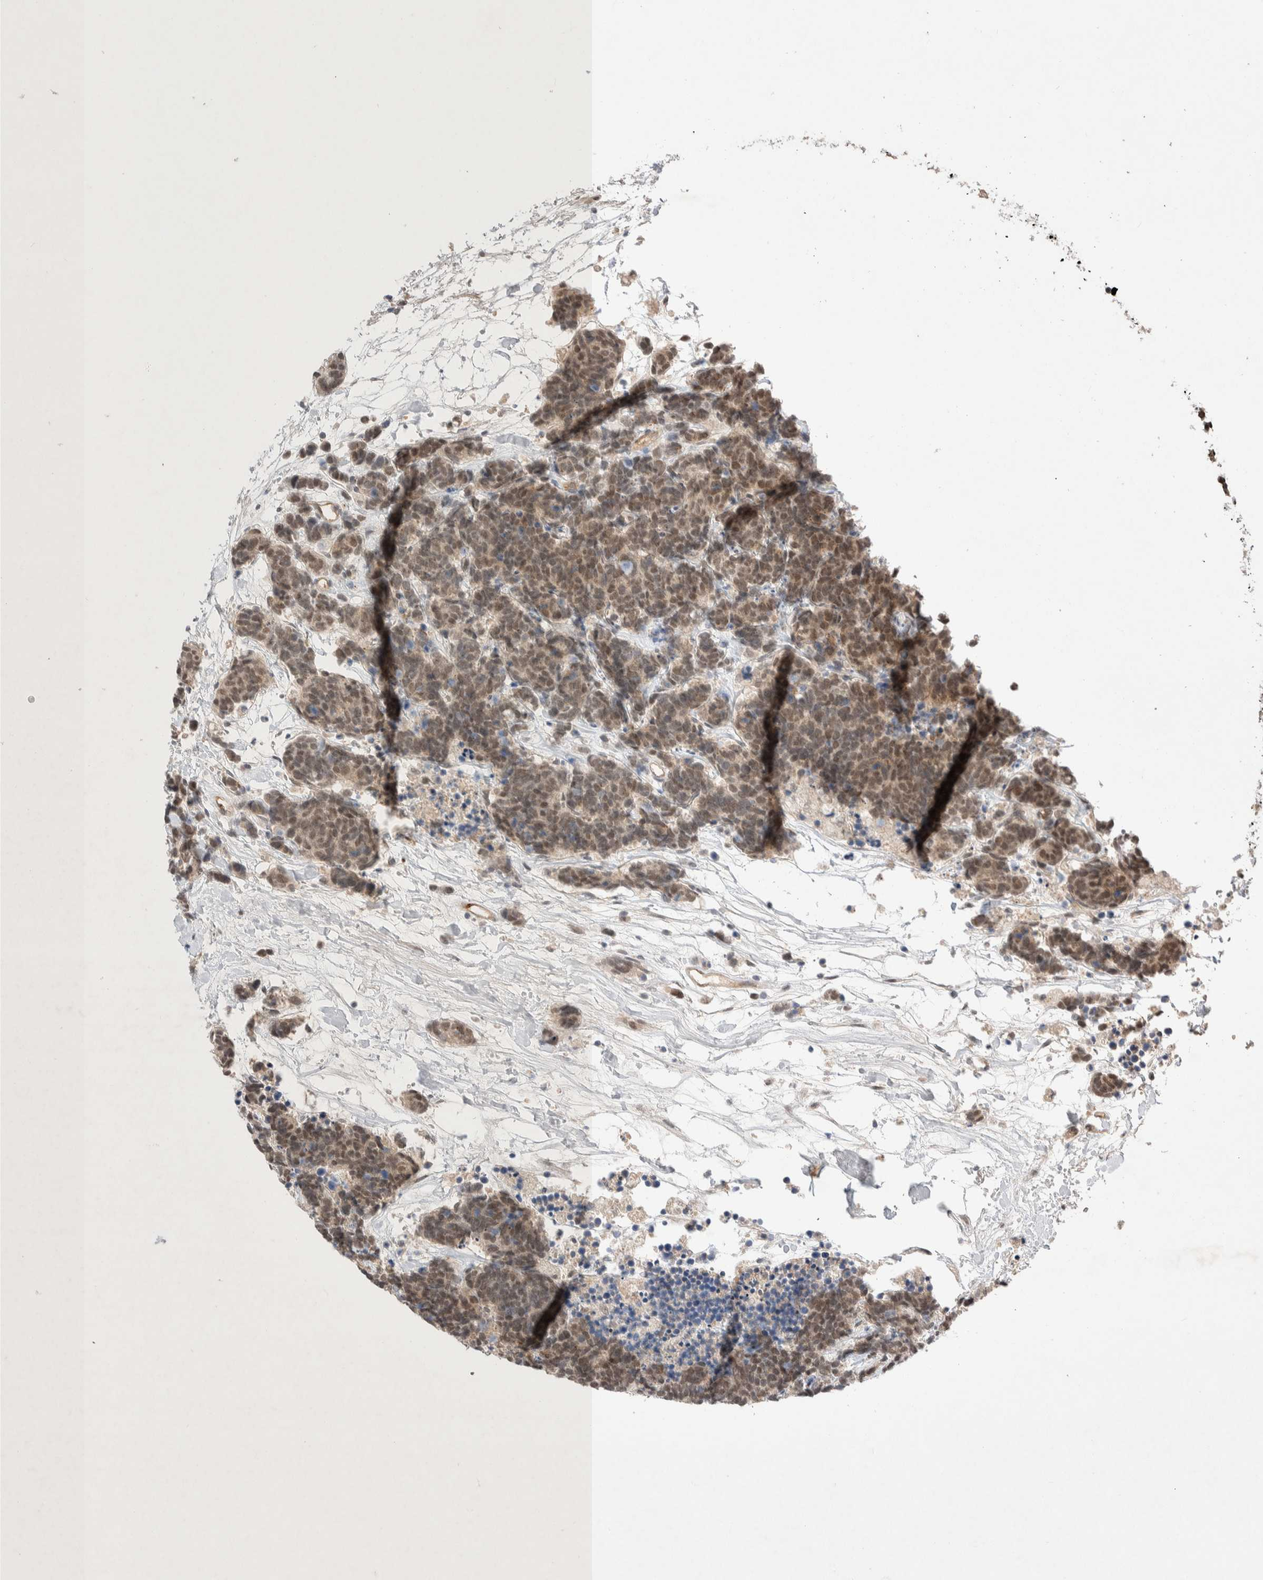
{"staining": {"intensity": "weak", "quantity": ">75%", "location": "nuclear"}, "tissue": "carcinoid", "cell_type": "Tumor cells", "image_type": "cancer", "snomed": [{"axis": "morphology", "description": "Carcinoma, NOS"}, {"axis": "morphology", "description": "Carcinoid, malignant, NOS"}, {"axis": "topography", "description": "Urinary bladder"}], "caption": "This is a photomicrograph of IHC staining of malignant carcinoid, which shows weak positivity in the nuclear of tumor cells.", "gene": "ZNF704", "patient": {"sex": "male", "age": 57}}